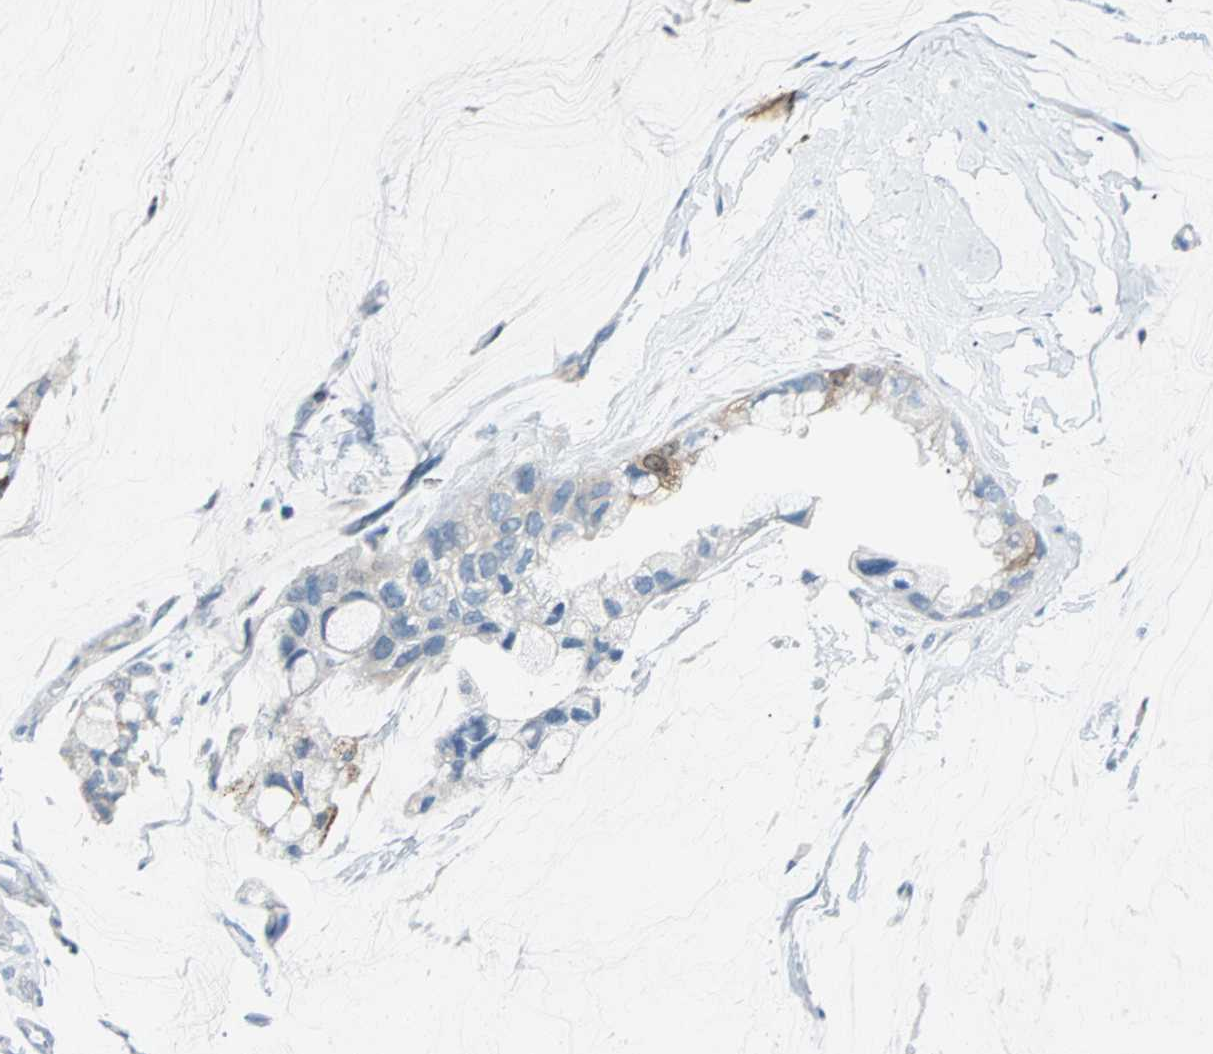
{"staining": {"intensity": "weak", "quantity": "<25%", "location": "cytoplasmic/membranous,nuclear"}, "tissue": "ovarian cancer", "cell_type": "Tumor cells", "image_type": "cancer", "snomed": [{"axis": "morphology", "description": "Cystadenocarcinoma, mucinous, NOS"}, {"axis": "topography", "description": "Ovary"}], "caption": "There is no significant staining in tumor cells of ovarian cancer.", "gene": "PTTG1", "patient": {"sex": "female", "age": 39}}